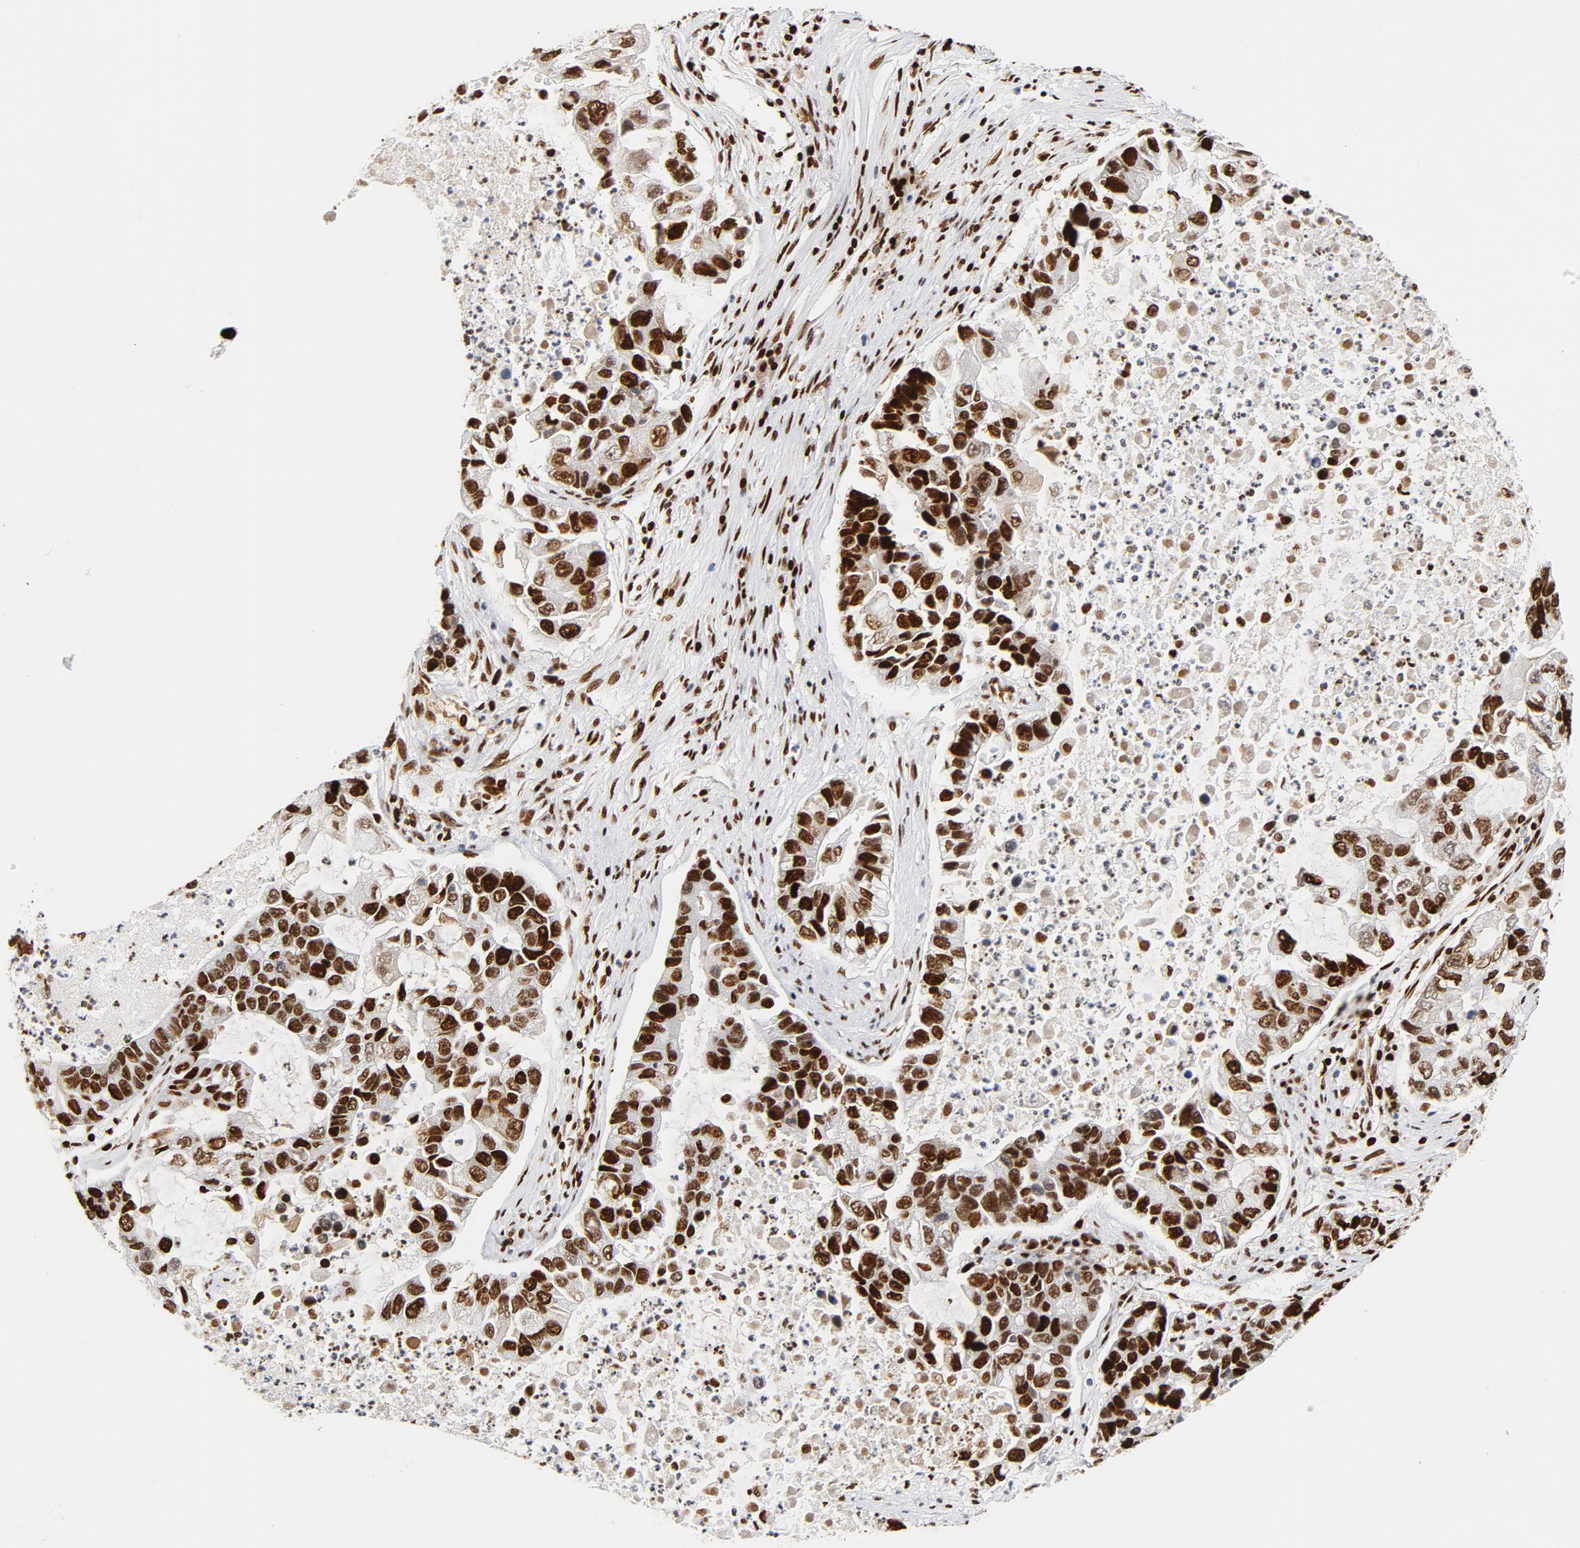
{"staining": {"intensity": "strong", "quantity": ">75%", "location": "nuclear"}, "tissue": "lung cancer", "cell_type": "Tumor cells", "image_type": "cancer", "snomed": [{"axis": "morphology", "description": "Adenocarcinoma, NOS"}, {"axis": "topography", "description": "Lung"}], "caption": "This micrograph shows lung cancer stained with IHC to label a protein in brown. The nuclear of tumor cells show strong positivity for the protein. Nuclei are counter-stained blue.", "gene": "XRCC6", "patient": {"sex": "female", "age": 51}}